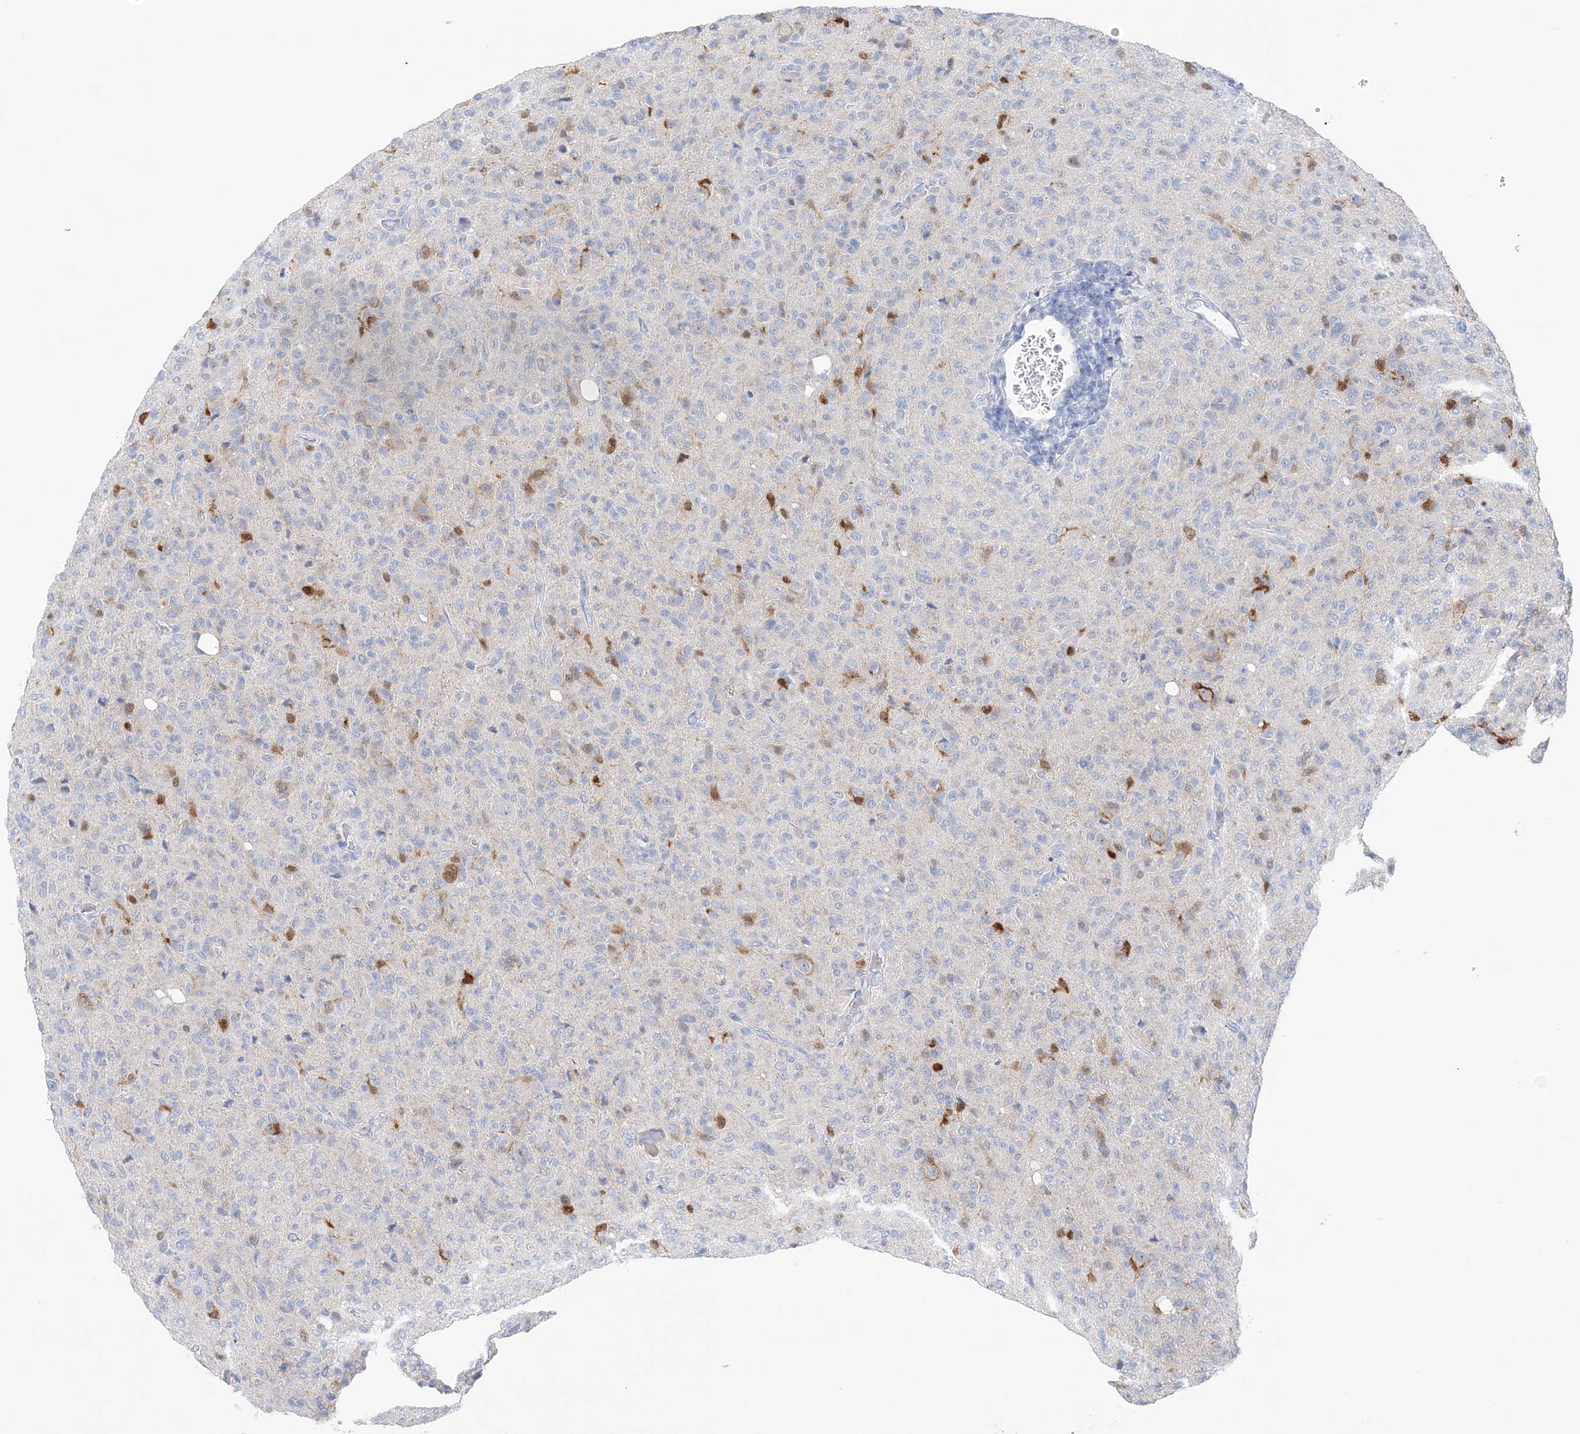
{"staining": {"intensity": "moderate", "quantity": "<25%", "location": "cytoplasmic/membranous,nuclear"}, "tissue": "glioma", "cell_type": "Tumor cells", "image_type": "cancer", "snomed": [{"axis": "morphology", "description": "Glioma, malignant, High grade"}, {"axis": "topography", "description": "Brain"}], "caption": "The immunohistochemical stain highlights moderate cytoplasmic/membranous and nuclear expression in tumor cells of malignant high-grade glioma tissue.", "gene": "HMGCS1", "patient": {"sex": "female", "age": 57}}